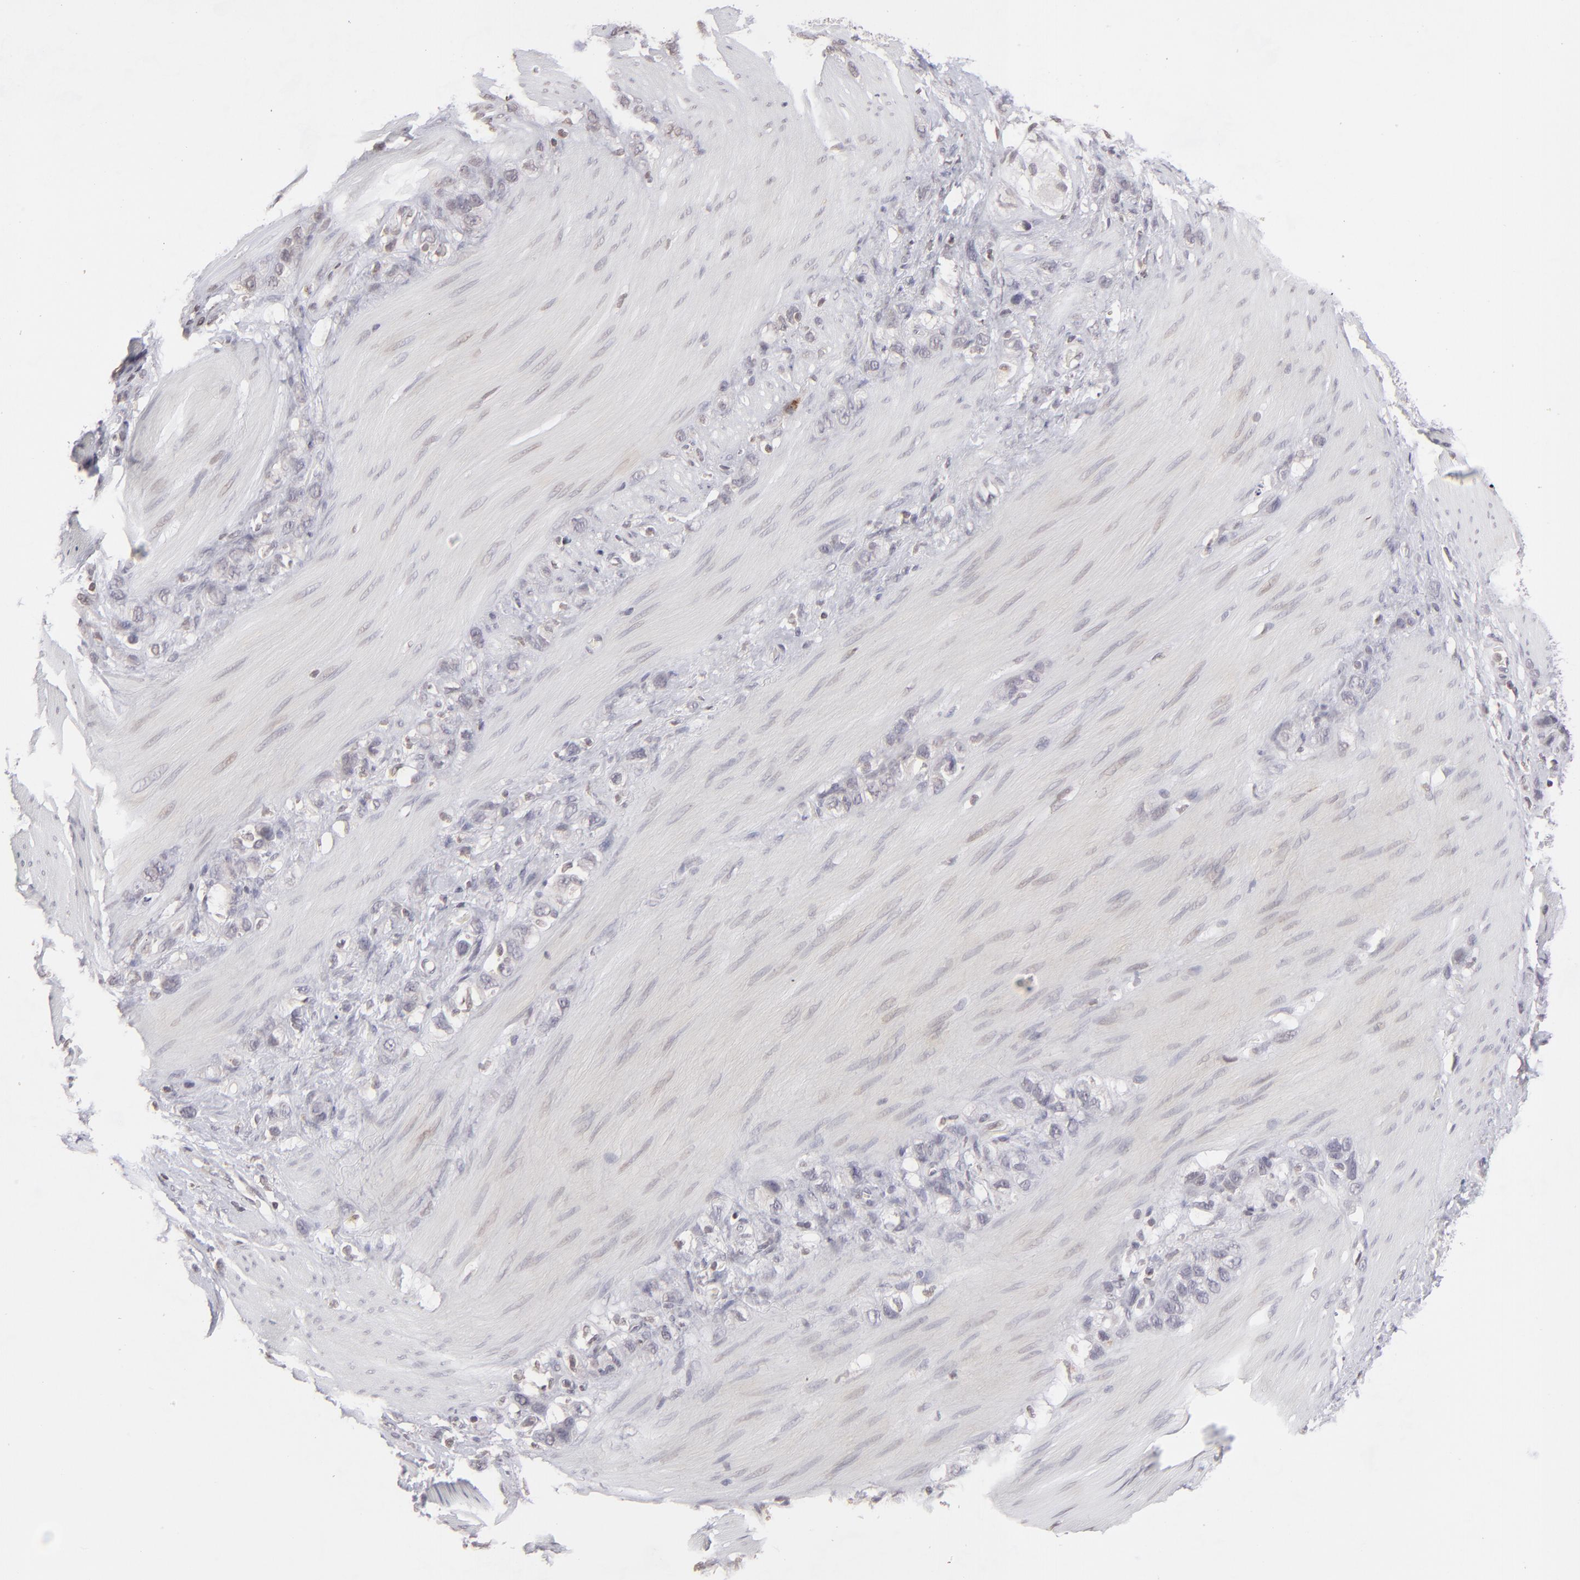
{"staining": {"intensity": "negative", "quantity": "none", "location": "none"}, "tissue": "stomach cancer", "cell_type": "Tumor cells", "image_type": "cancer", "snomed": [{"axis": "morphology", "description": "Normal tissue, NOS"}, {"axis": "morphology", "description": "Adenocarcinoma, NOS"}, {"axis": "morphology", "description": "Adenocarcinoma, High grade"}, {"axis": "topography", "description": "Stomach, upper"}, {"axis": "topography", "description": "Stomach"}], "caption": "Immunohistochemistry (IHC) histopathology image of neoplastic tissue: stomach adenocarcinoma stained with DAB (3,3'-diaminobenzidine) exhibits no significant protein staining in tumor cells.", "gene": "CLDN2", "patient": {"sex": "female", "age": 65}}